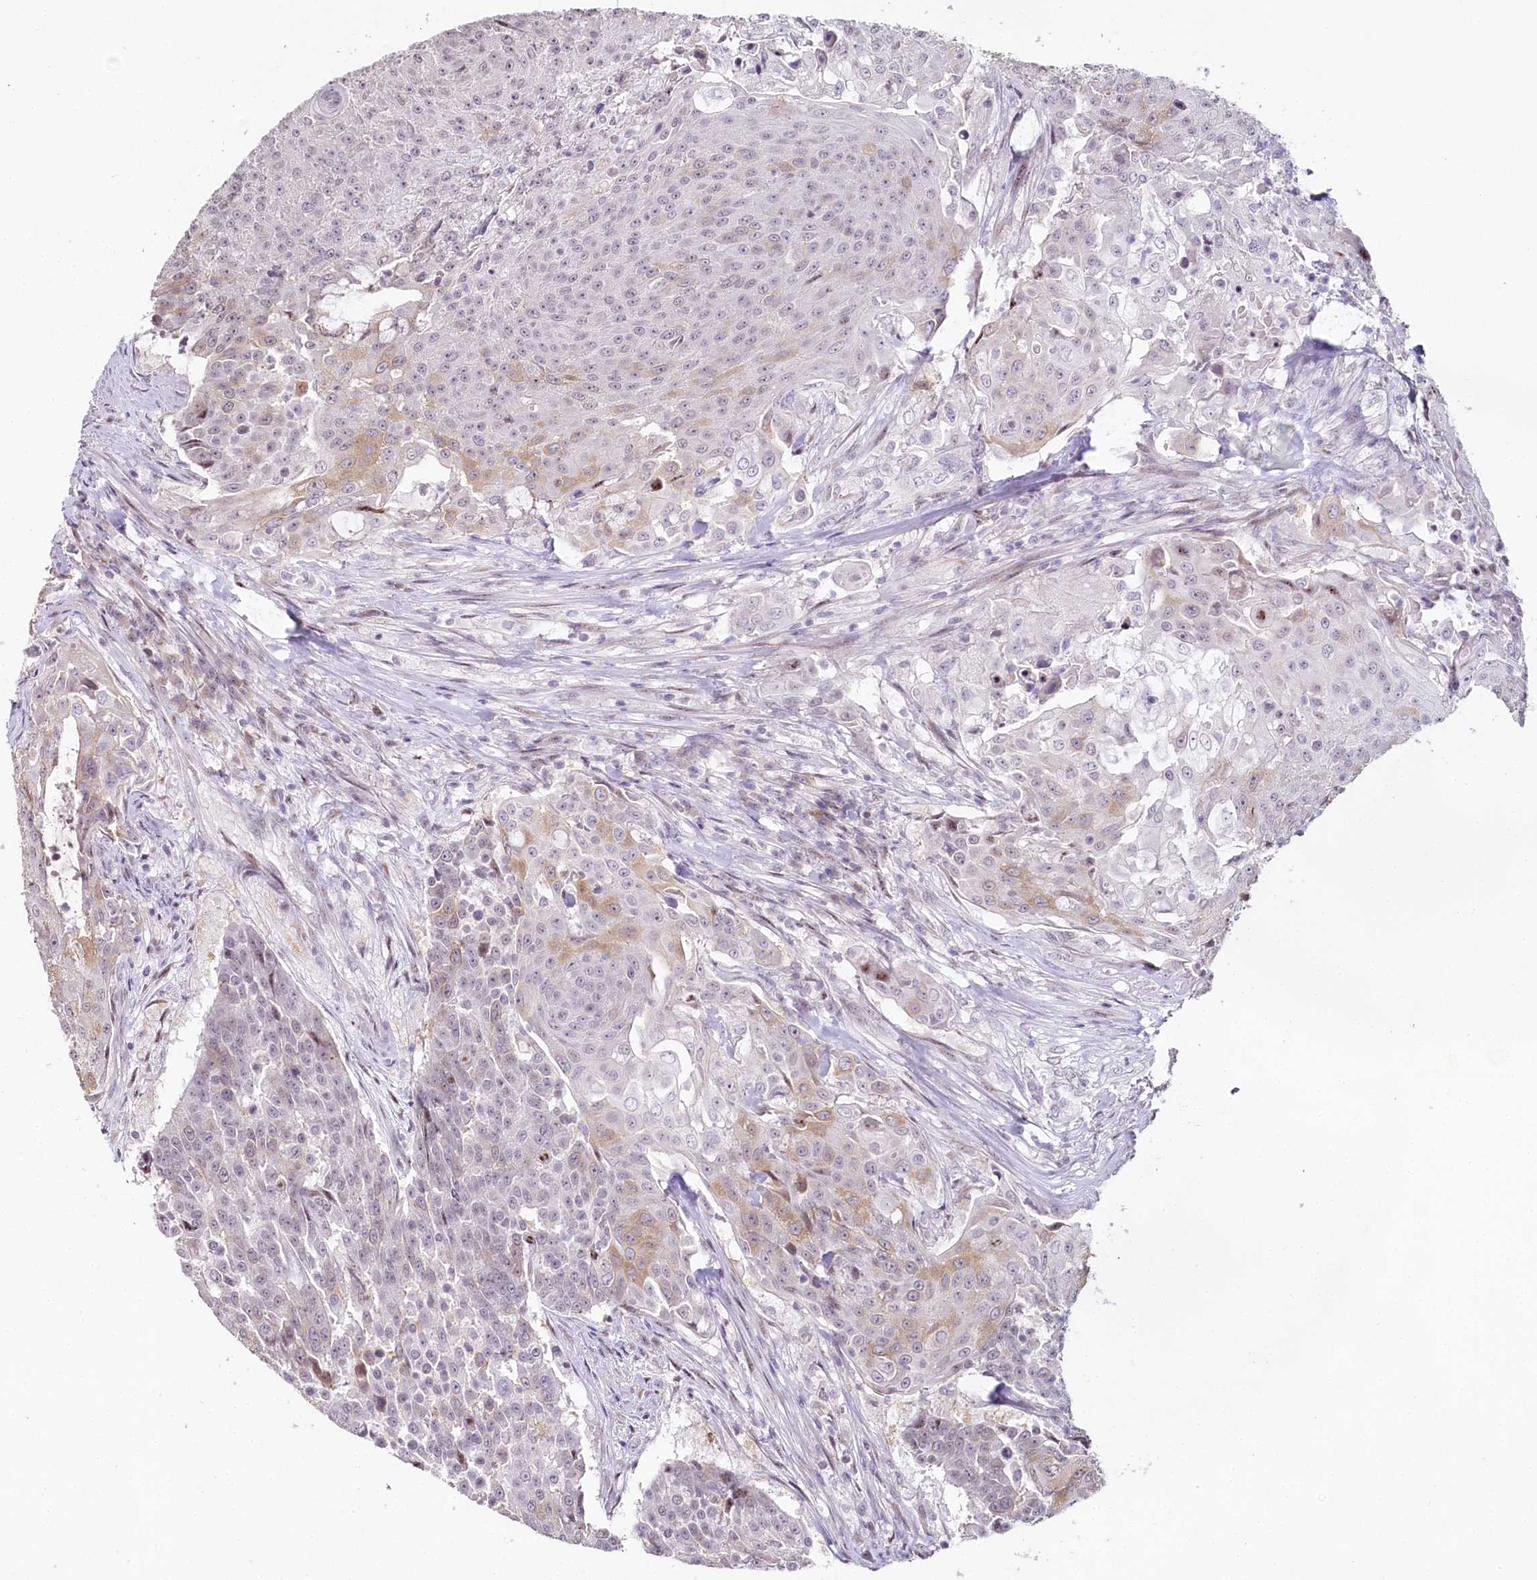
{"staining": {"intensity": "weak", "quantity": "<25%", "location": "cytoplasmic/membranous"}, "tissue": "urothelial cancer", "cell_type": "Tumor cells", "image_type": "cancer", "snomed": [{"axis": "morphology", "description": "Urothelial carcinoma, High grade"}, {"axis": "topography", "description": "Urinary bladder"}], "caption": "Tumor cells are negative for brown protein staining in urothelial cancer.", "gene": "HPD", "patient": {"sex": "female", "age": 63}}